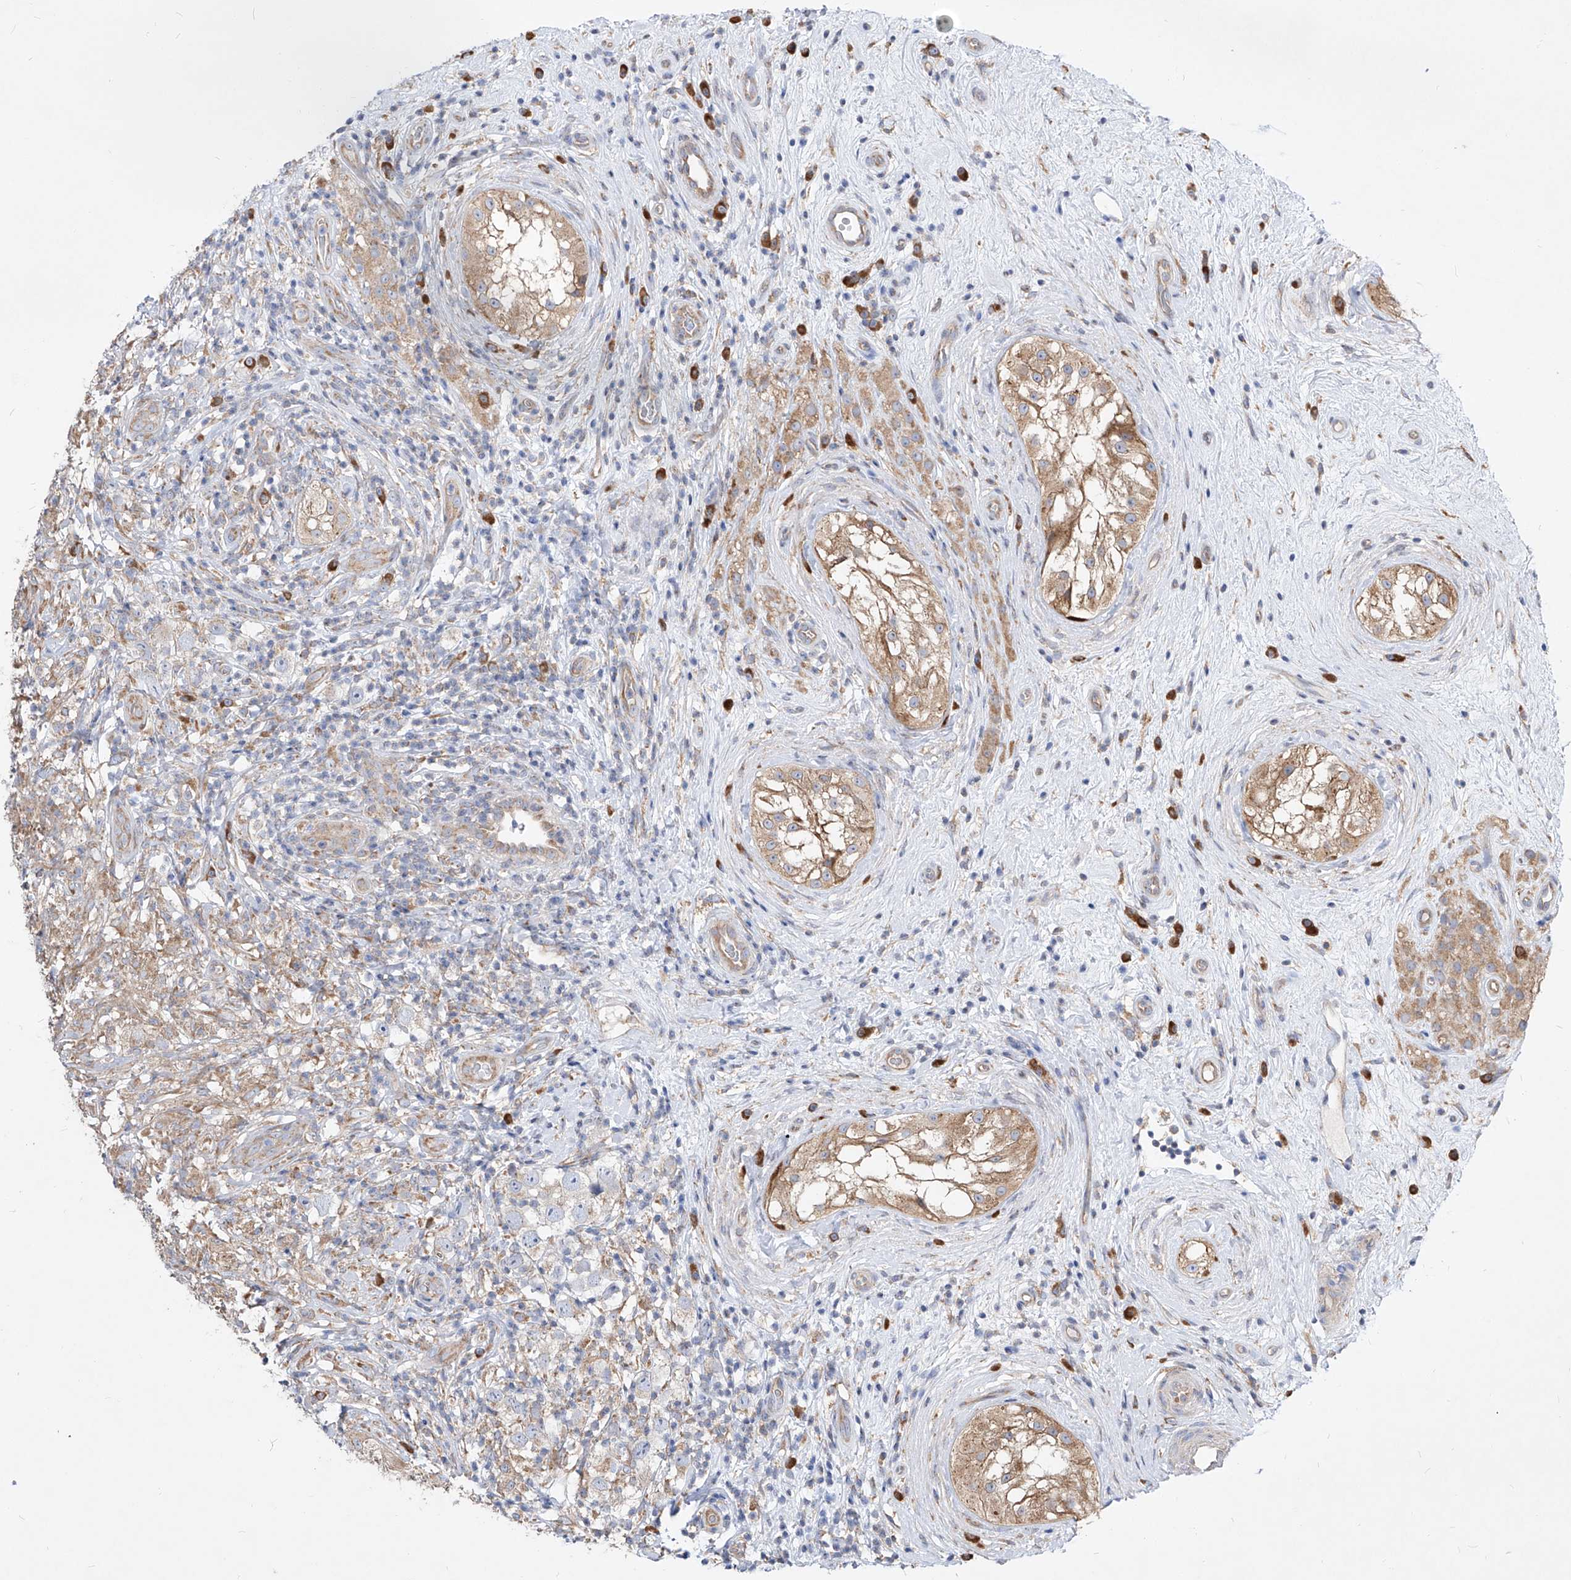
{"staining": {"intensity": "weak", "quantity": ">75%", "location": "cytoplasmic/membranous"}, "tissue": "testis cancer", "cell_type": "Tumor cells", "image_type": "cancer", "snomed": [{"axis": "morphology", "description": "Seminoma, NOS"}, {"axis": "topography", "description": "Testis"}], "caption": "Protein staining reveals weak cytoplasmic/membranous expression in about >75% of tumor cells in seminoma (testis).", "gene": "UFL1", "patient": {"sex": "male", "age": 49}}